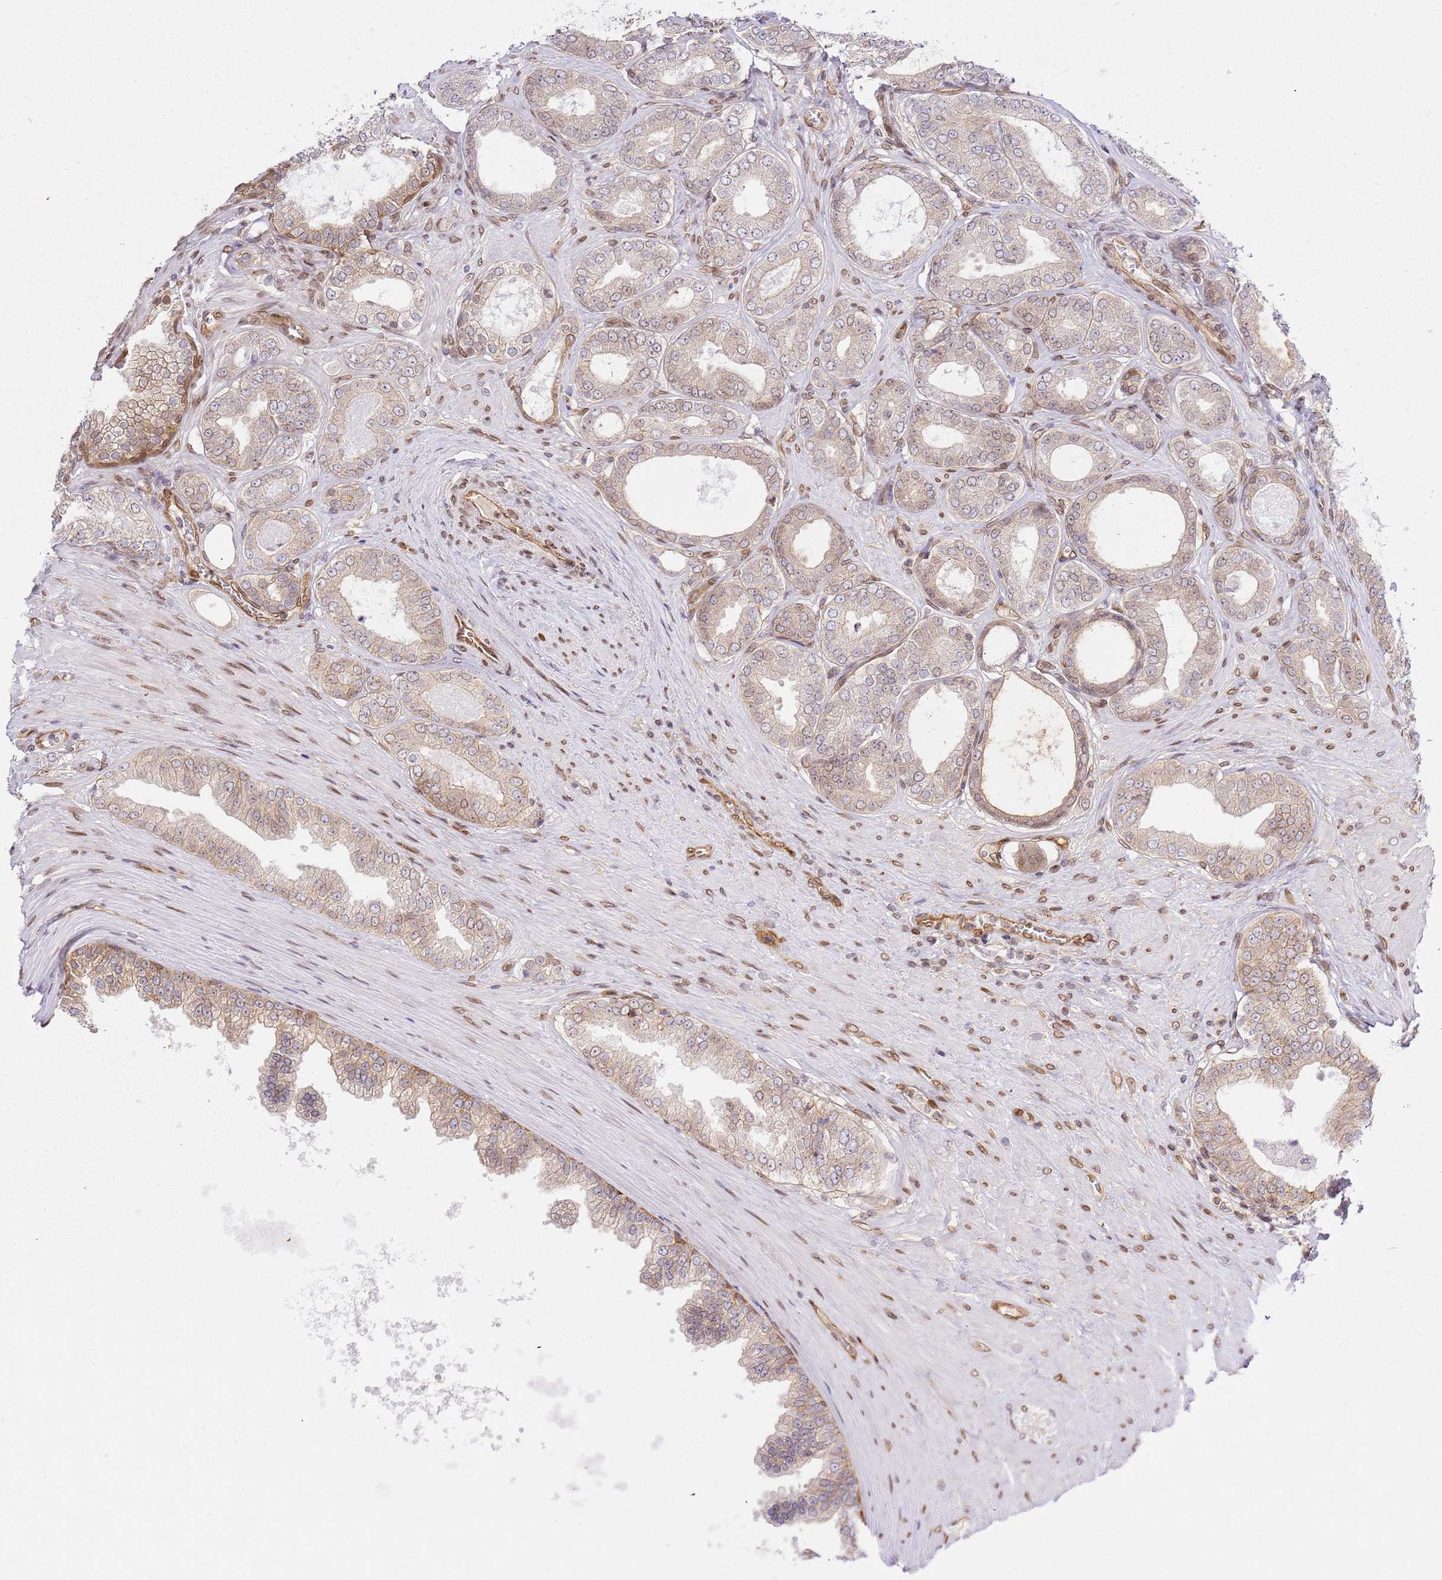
{"staining": {"intensity": "weak", "quantity": "<25%", "location": "cytoplasmic/membranous"}, "tissue": "prostate cancer", "cell_type": "Tumor cells", "image_type": "cancer", "snomed": [{"axis": "morphology", "description": "Adenocarcinoma, Low grade"}, {"axis": "topography", "description": "Prostate"}], "caption": "Tumor cells show no significant staining in prostate cancer (adenocarcinoma (low-grade)). (Stains: DAB (3,3'-diaminobenzidine) immunohistochemistry with hematoxylin counter stain, Microscopy: brightfield microscopy at high magnification).", "gene": "TRIM37", "patient": {"sex": "male", "age": 63}}